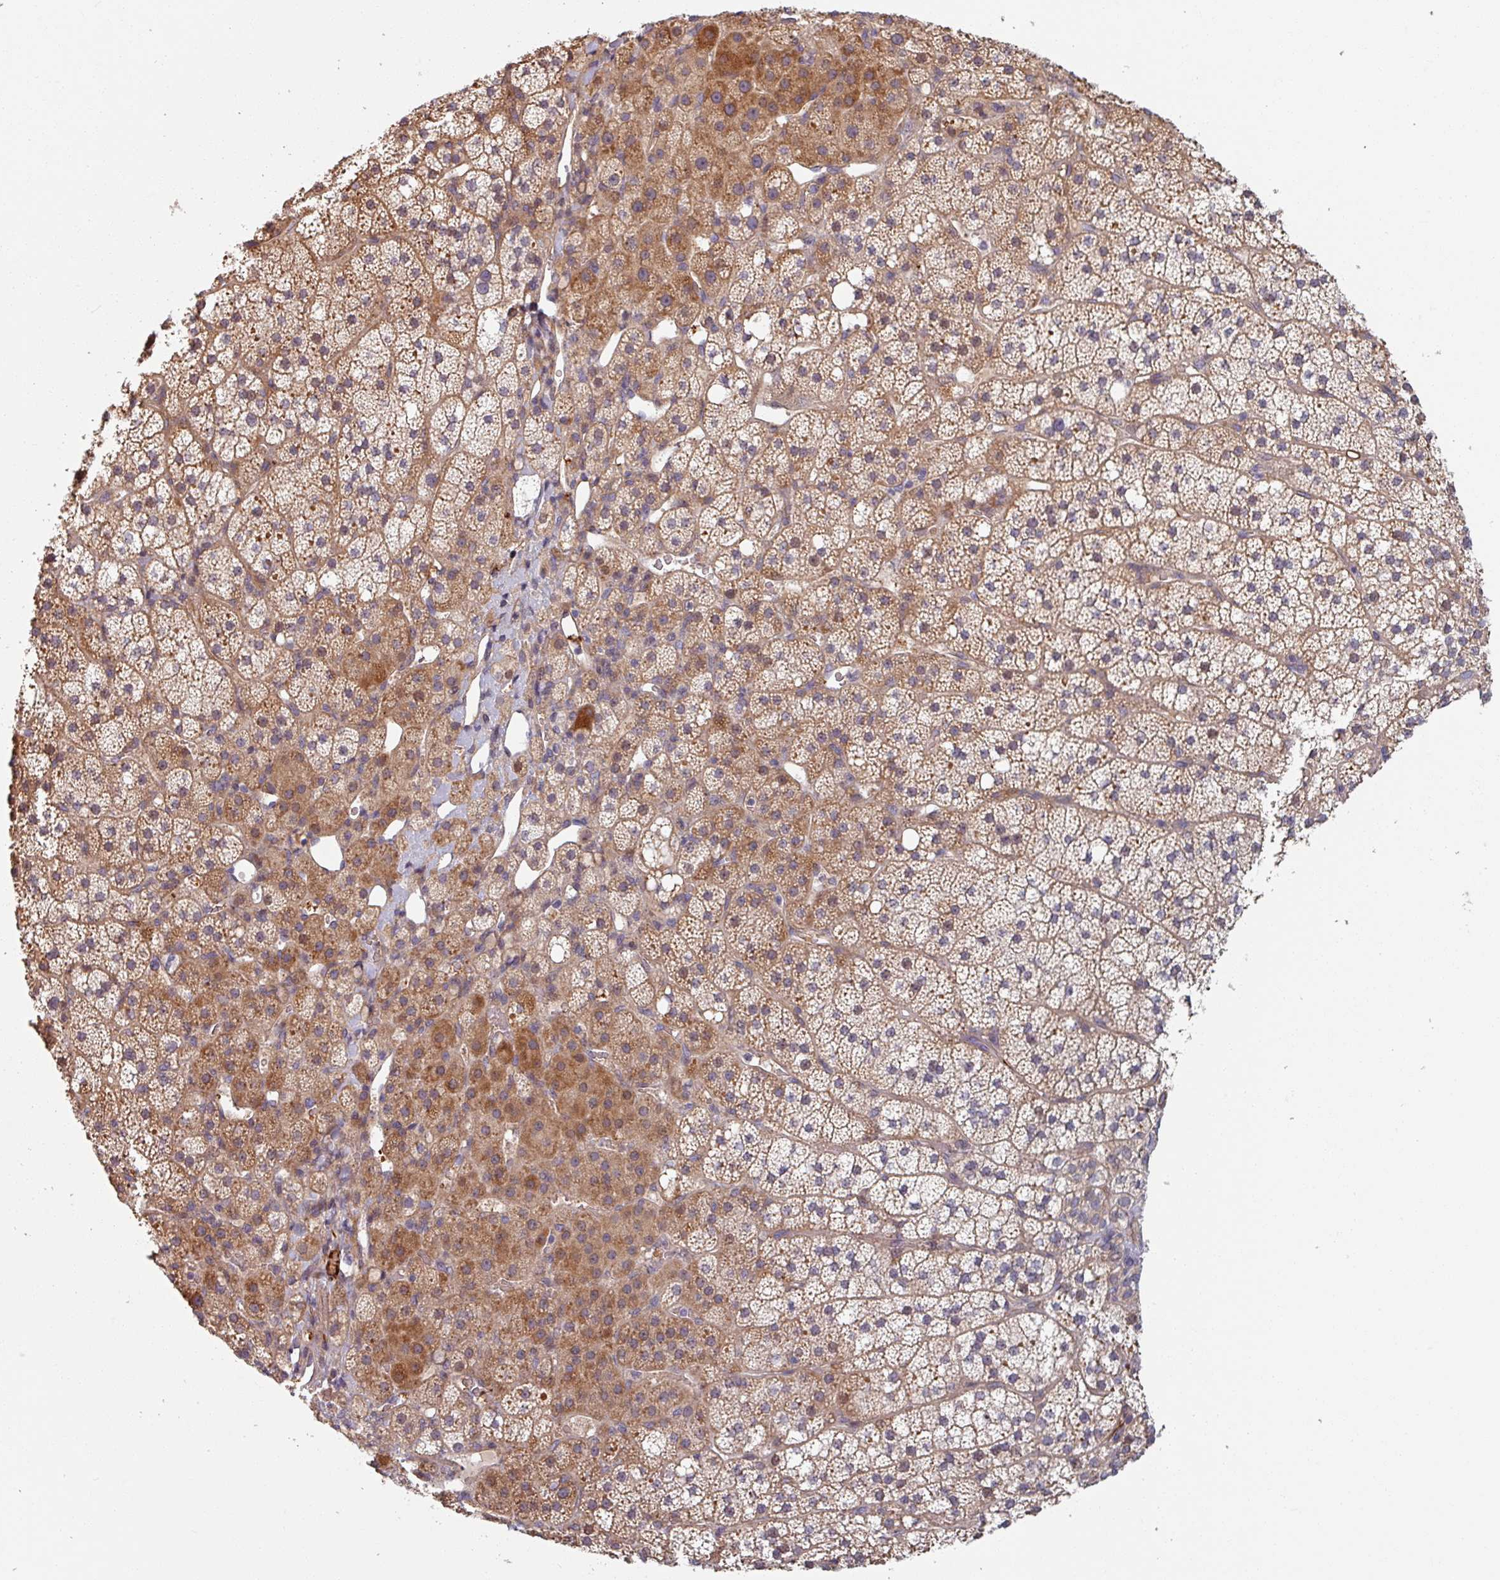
{"staining": {"intensity": "moderate", "quantity": "25%-75%", "location": "cytoplasmic/membranous"}, "tissue": "adrenal gland", "cell_type": "Glandular cells", "image_type": "normal", "snomed": [{"axis": "morphology", "description": "Normal tissue, NOS"}, {"axis": "topography", "description": "Adrenal gland"}], "caption": "A medium amount of moderate cytoplasmic/membranous expression is seen in about 25%-75% of glandular cells in unremarkable adrenal gland. (Brightfield microscopy of DAB IHC at high magnification).", "gene": "C4BPB", "patient": {"sex": "male", "age": 53}}